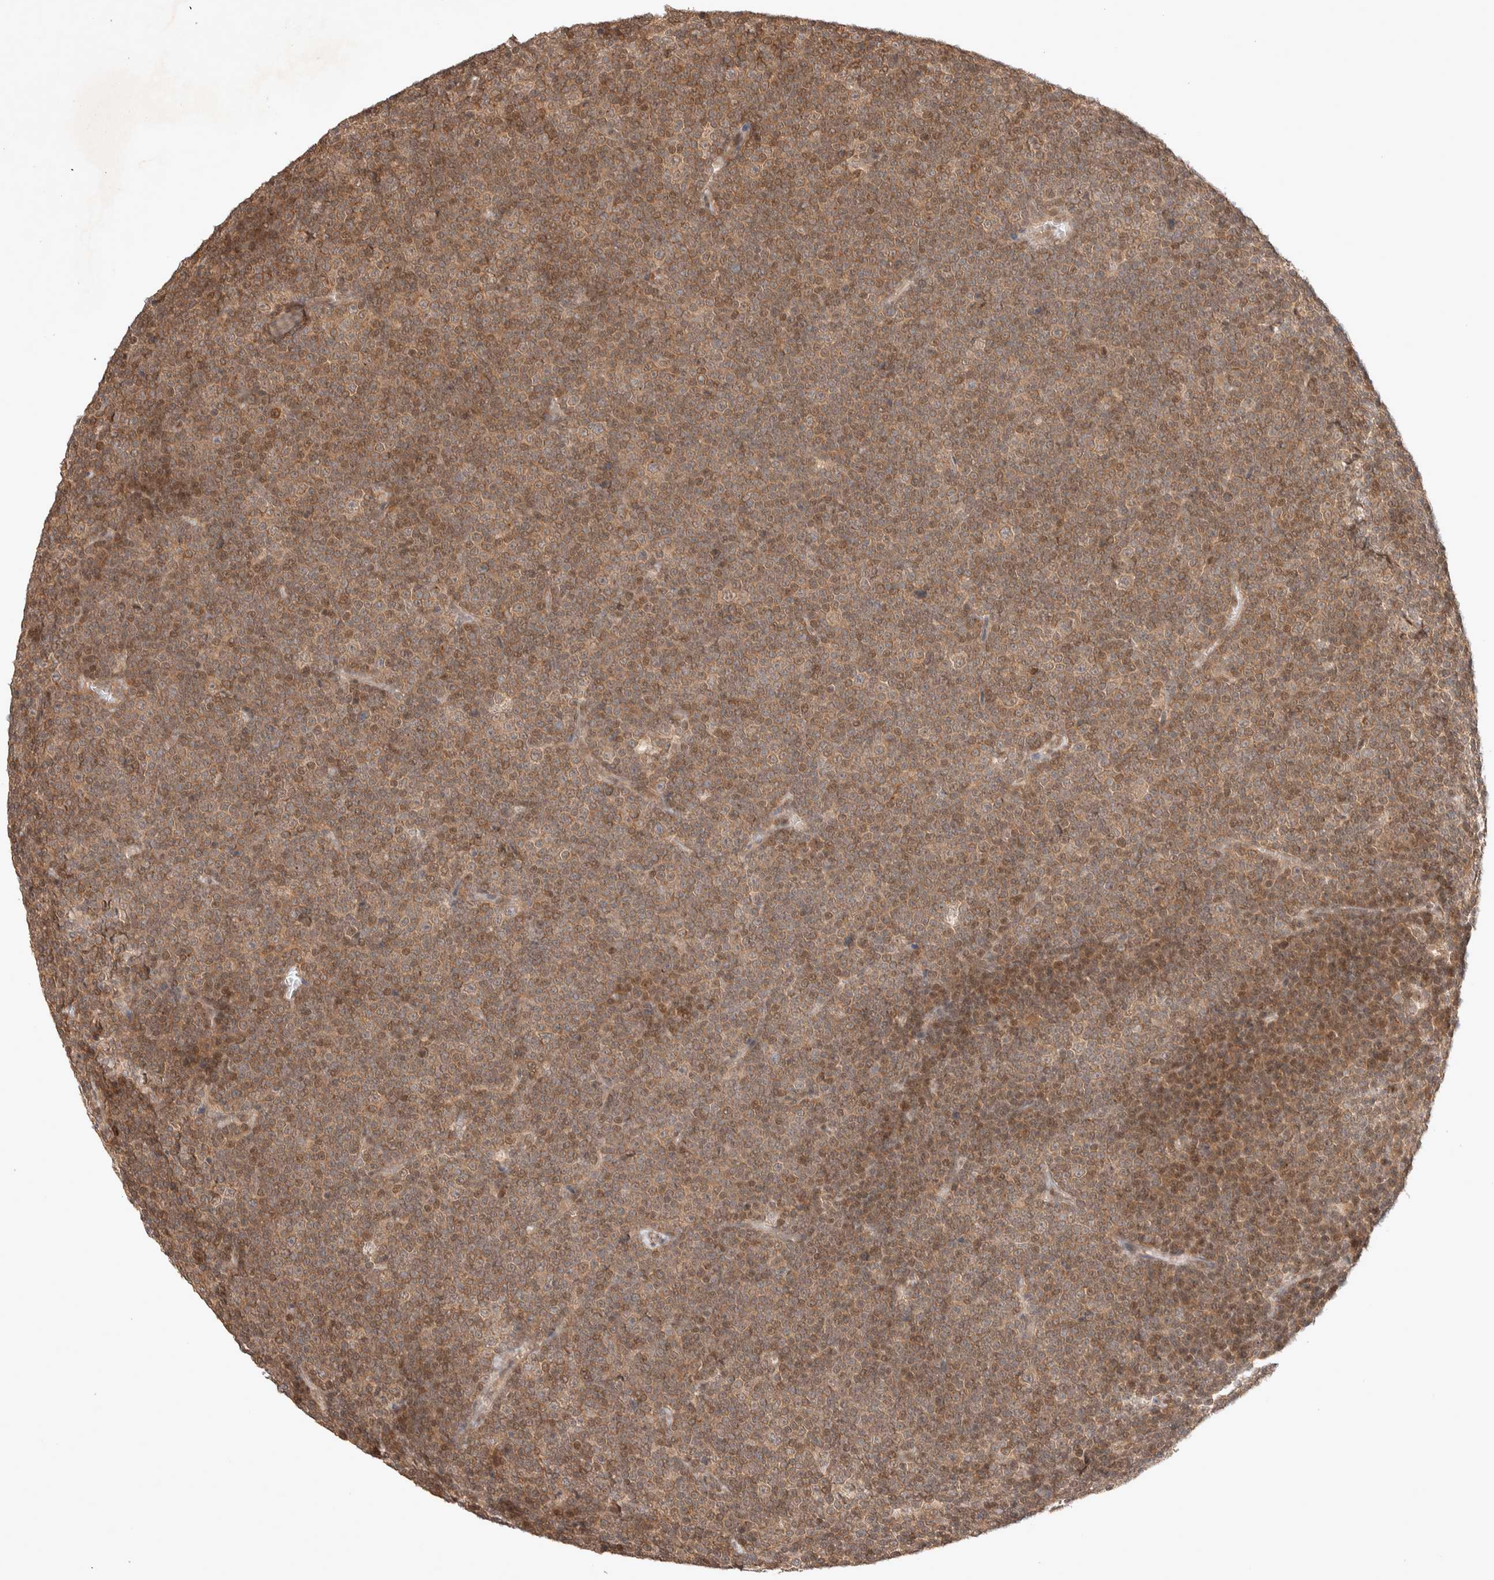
{"staining": {"intensity": "weak", "quantity": ">75%", "location": "nuclear"}, "tissue": "lymphoma", "cell_type": "Tumor cells", "image_type": "cancer", "snomed": [{"axis": "morphology", "description": "Malignant lymphoma, non-Hodgkin's type, Low grade"}, {"axis": "topography", "description": "Lymph node"}], "caption": "Malignant lymphoma, non-Hodgkin's type (low-grade) stained for a protein demonstrates weak nuclear positivity in tumor cells.", "gene": "THRA", "patient": {"sex": "female", "age": 67}}